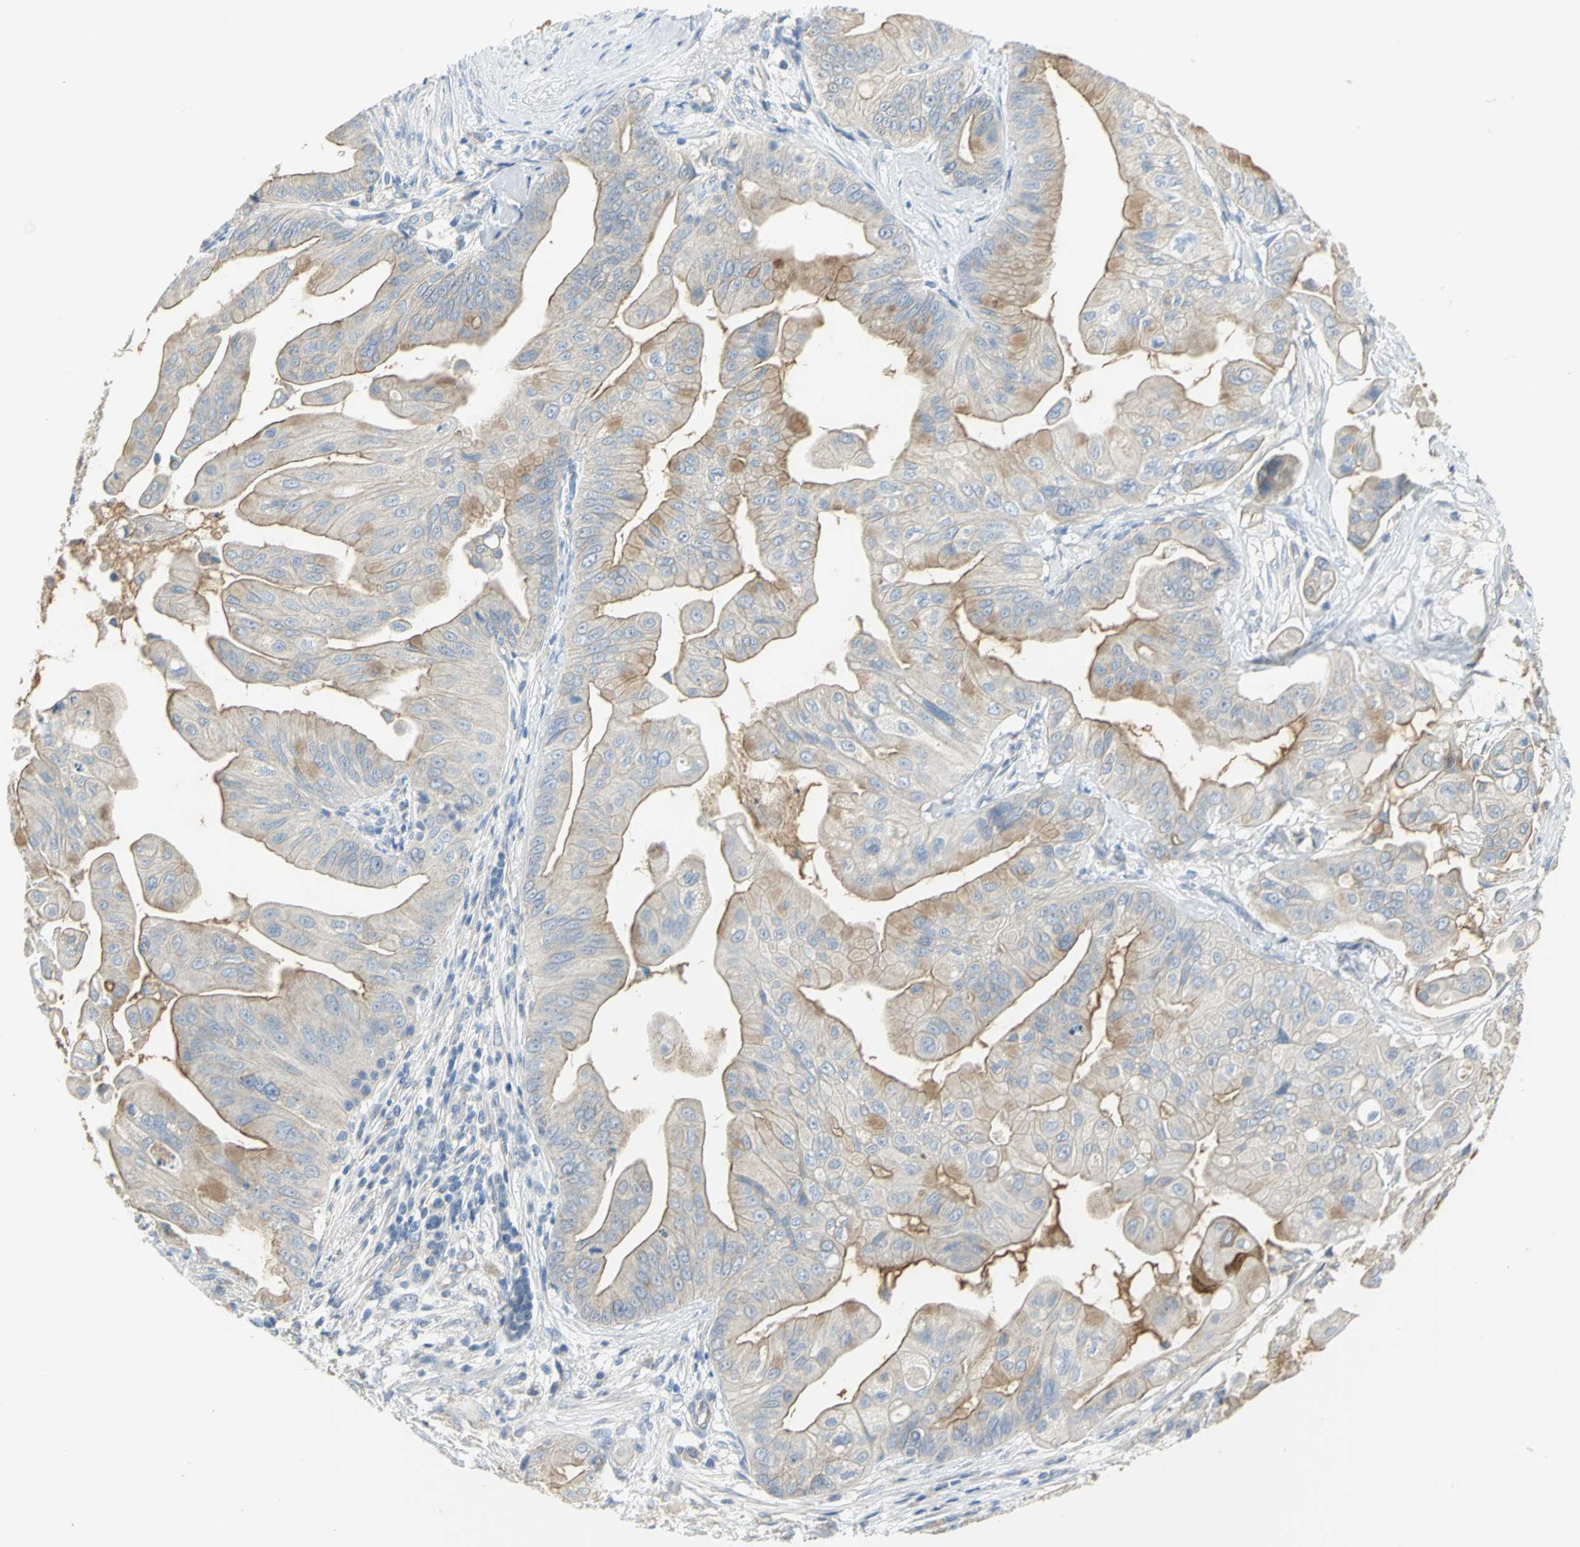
{"staining": {"intensity": "weak", "quantity": "25%-75%", "location": "cytoplasmic/membranous"}, "tissue": "pancreatic cancer", "cell_type": "Tumor cells", "image_type": "cancer", "snomed": [{"axis": "morphology", "description": "Adenocarcinoma, NOS"}, {"axis": "topography", "description": "Pancreas"}], "caption": "Approximately 25%-75% of tumor cells in pancreatic cancer exhibit weak cytoplasmic/membranous protein positivity as visualized by brown immunohistochemical staining.", "gene": "HTR1F", "patient": {"sex": "female", "age": 75}}